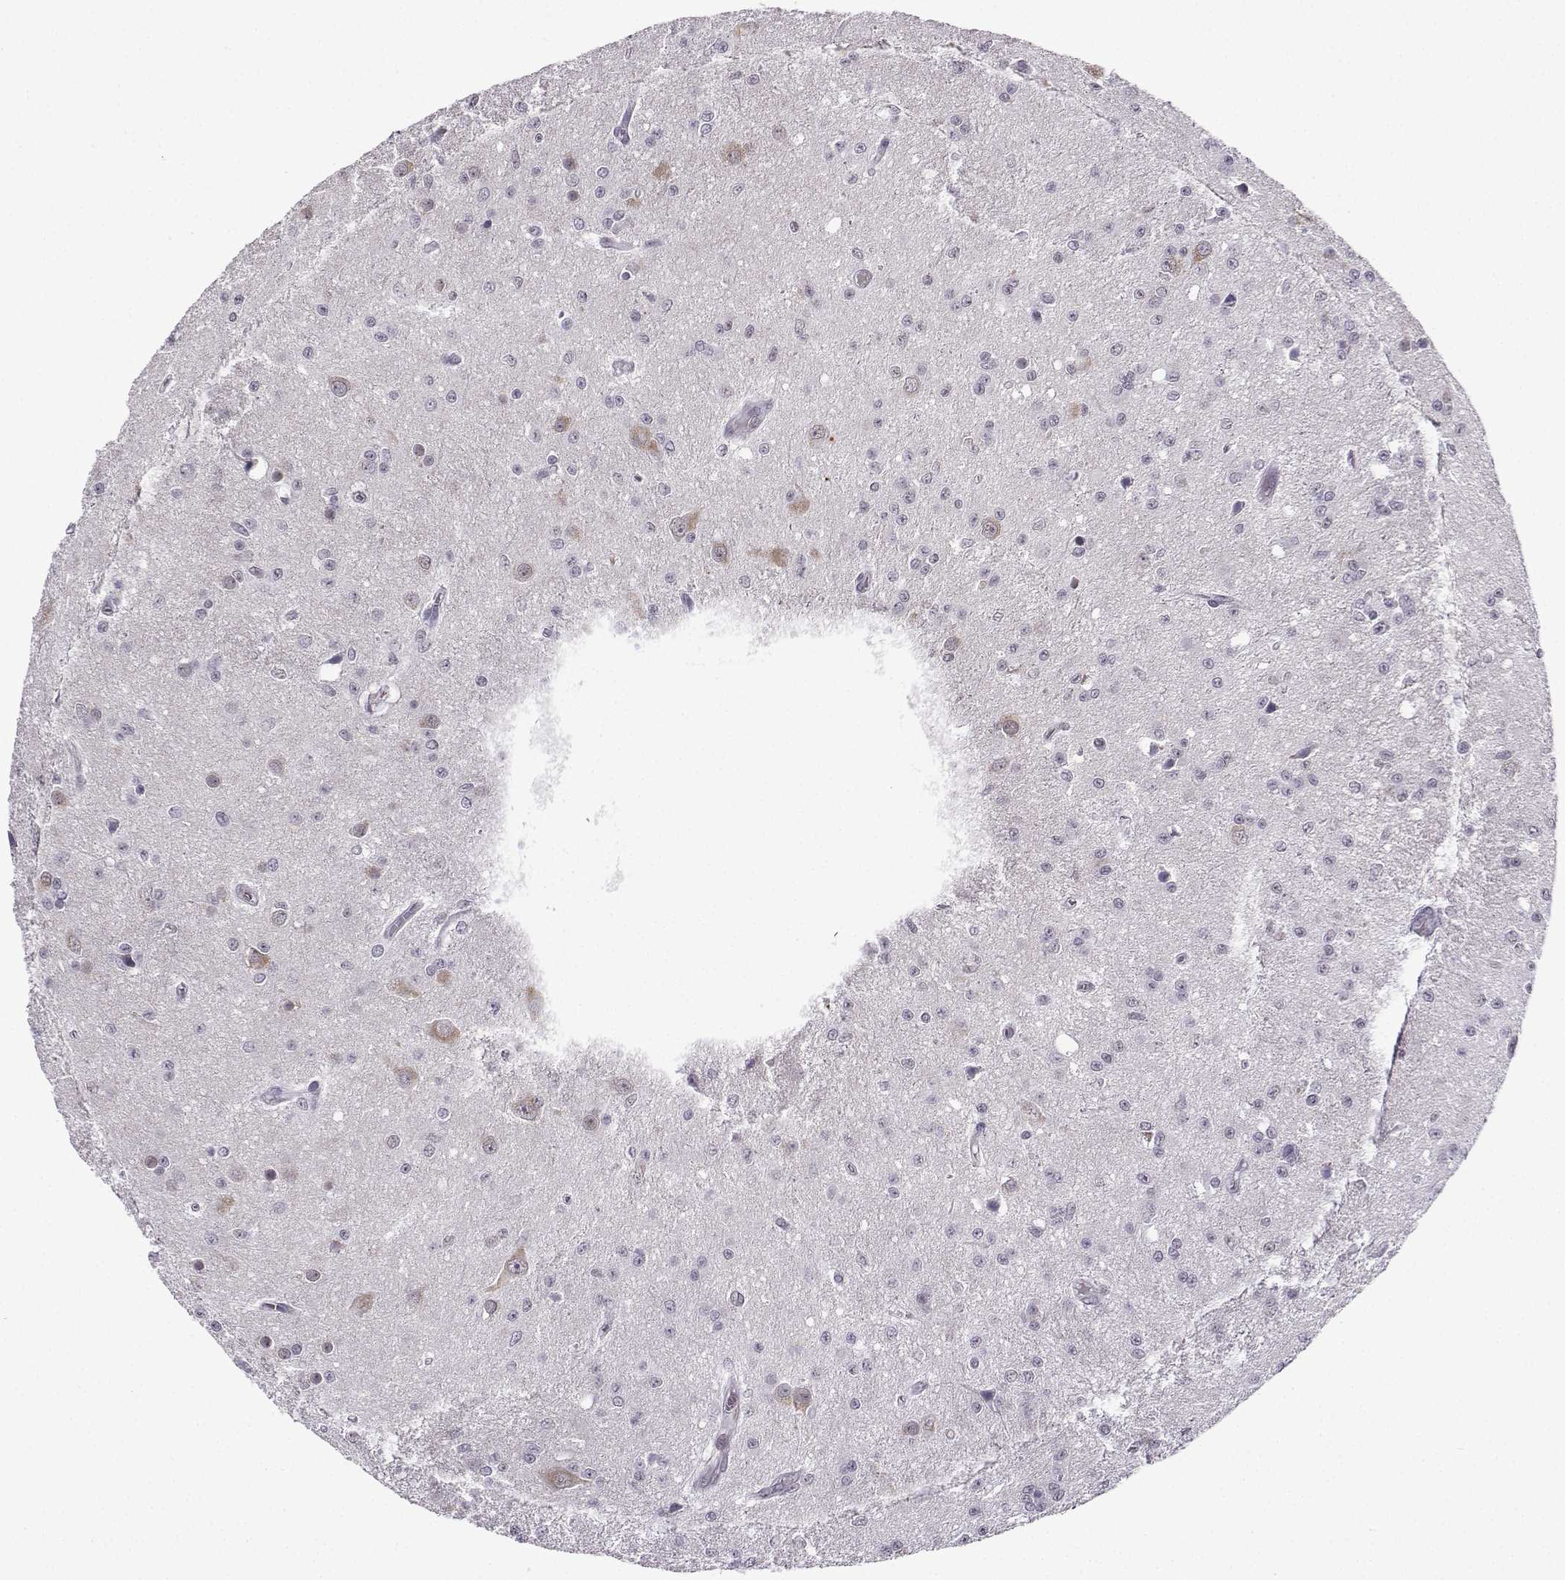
{"staining": {"intensity": "negative", "quantity": "none", "location": "none"}, "tissue": "glioma", "cell_type": "Tumor cells", "image_type": "cancer", "snomed": [{"axis": "morphology", "description": "Glioma, malignant, Low grade"}, {"axis": "topography", "description": "Brain"}], "caption": "High power microscopy micrograph of an immunohistochemistry photomicrograph of glioma, revealing no significant staining in tumor cells.", "gene": "LRFN2", "patient": {"sex": "female", "age": 45}}